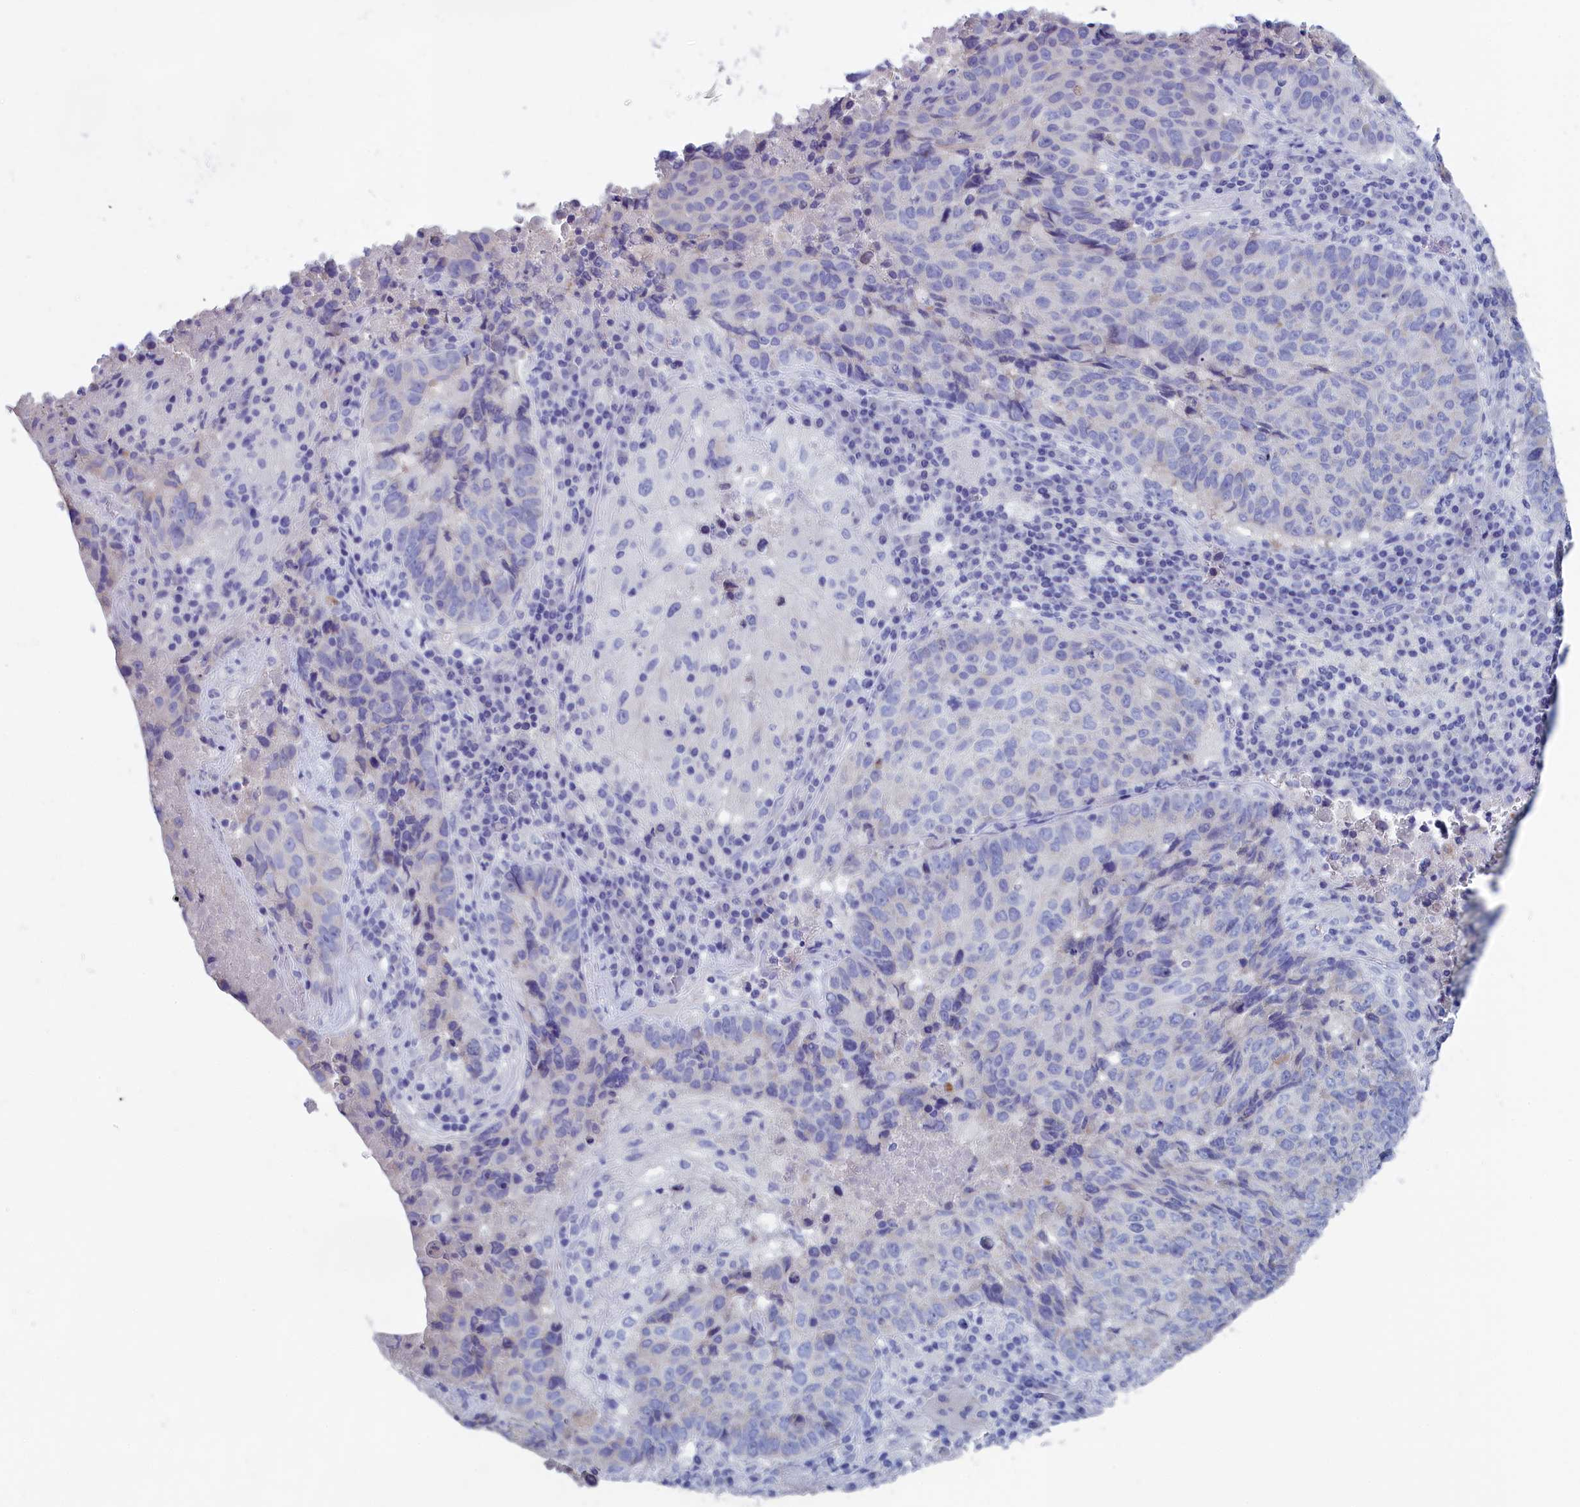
{"staining": {"intensity": "negative", "quantity": "none", "location": "none"}, "tissue": "lung cancer", "cell_type": "Tumor cells", "image_type": "cancer", "snomed": [{"axis": "morphology", "description": "Squamous cell carcinoma, NOS"}, {"axis": "topography", "description": "Lung"}], "caption": "This is an immunohistochemistry histopathology image of lung cancer (squamous cell carcinoma). There is no positivity in tumor cells.", "gene": "ANKRD2", "patient": {"sex": "male", "age": 73}}